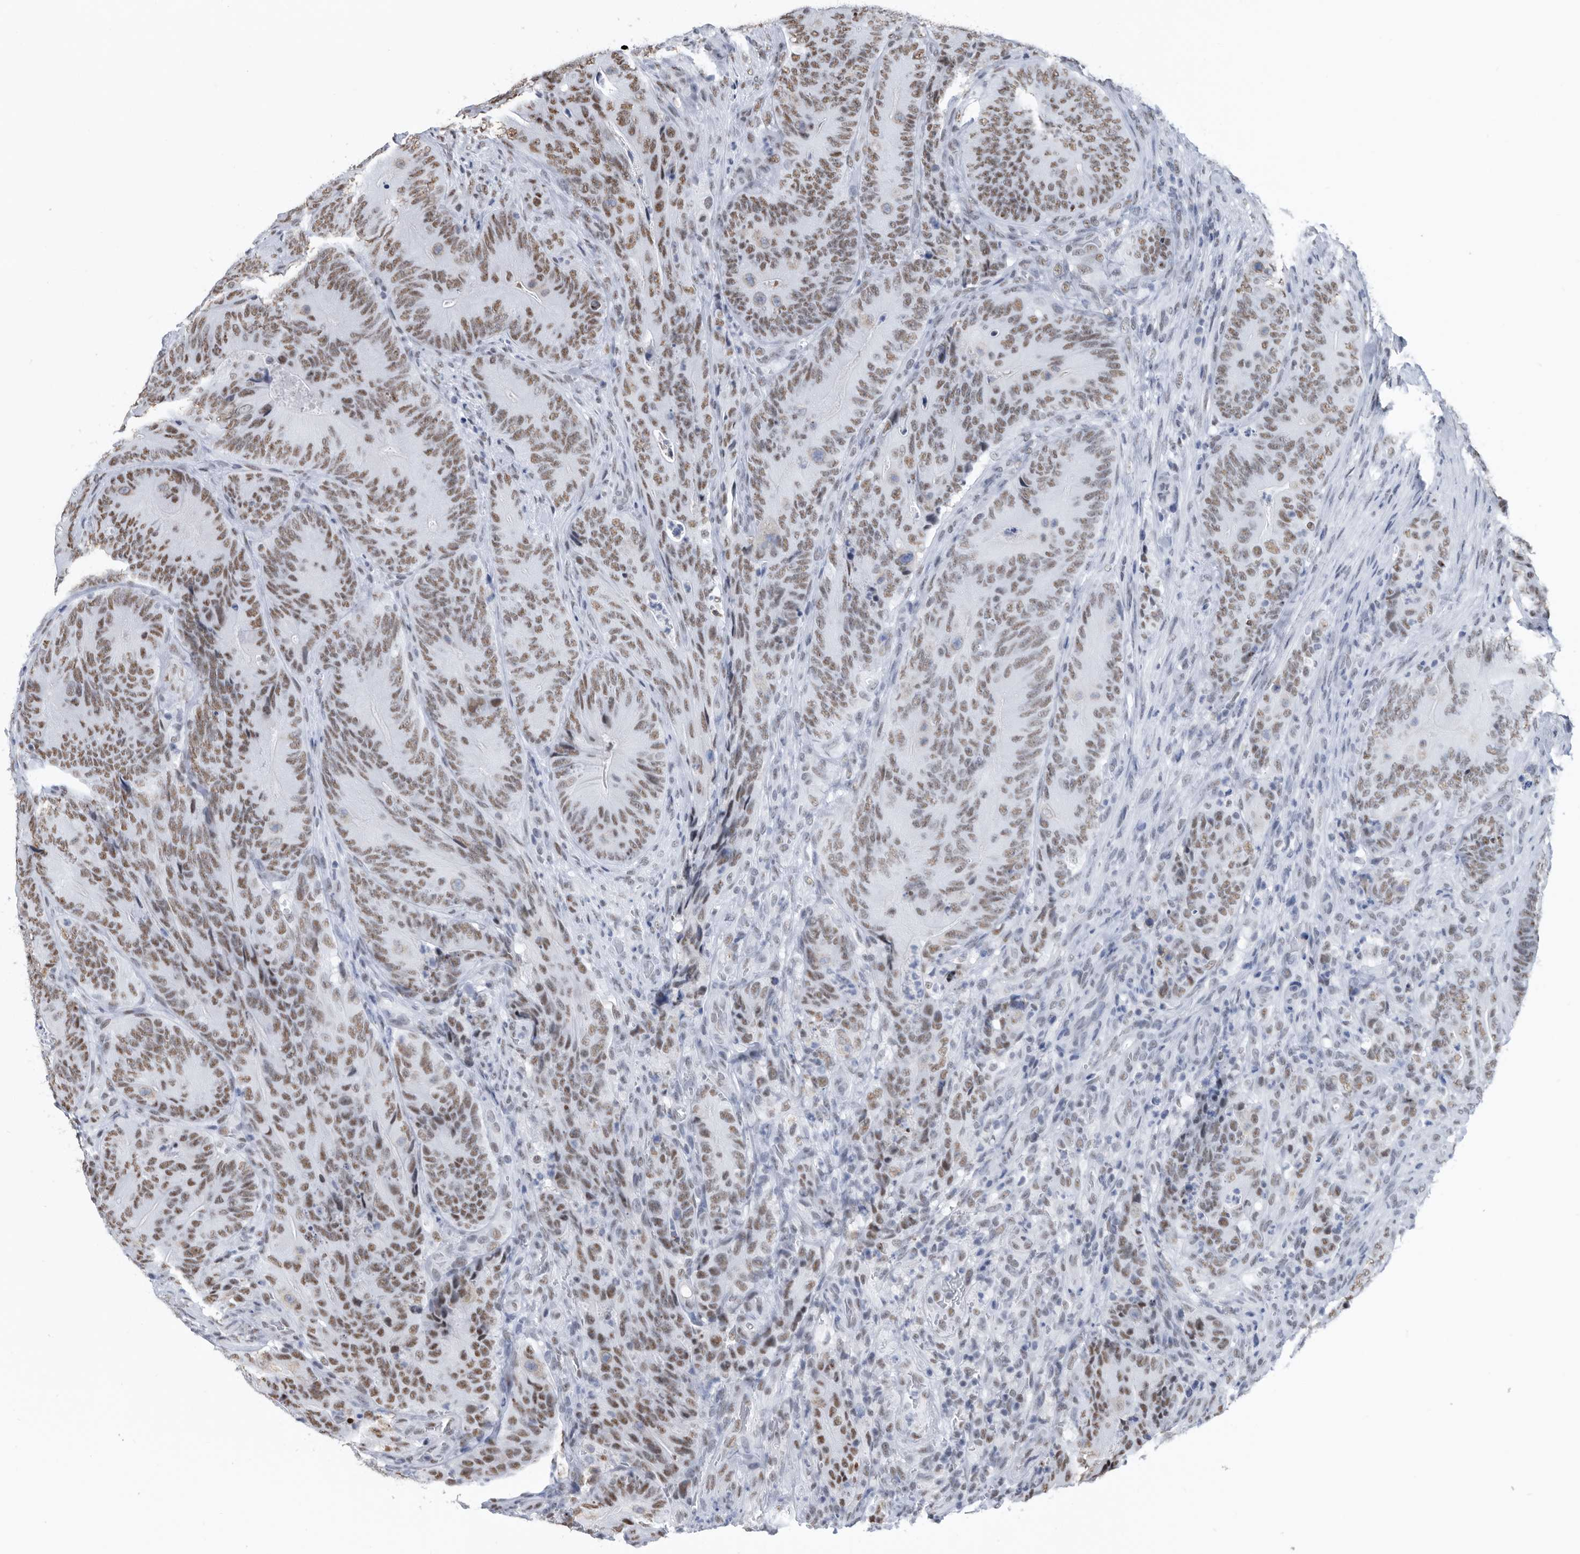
{"staining": {"intensity": "moderate", "quantity": ">75%", "location": "nuclear"}, "tissue": "colorectal cancer", "cell_type": "Tumor cells", "image_type": "cancer", "snomed": [{"axis": "morphology", "description": "Normal tissue, NOS"}, {"axis": "topography", "description": "Colon"}], "caption": "DAB immunohistochemical staining of colorectal cancer reveals moderate nuclear protein positivity in about >75% of tumor cells.", "gene": "SF3A1", "patient": {"sex": "female", "age": 82}}